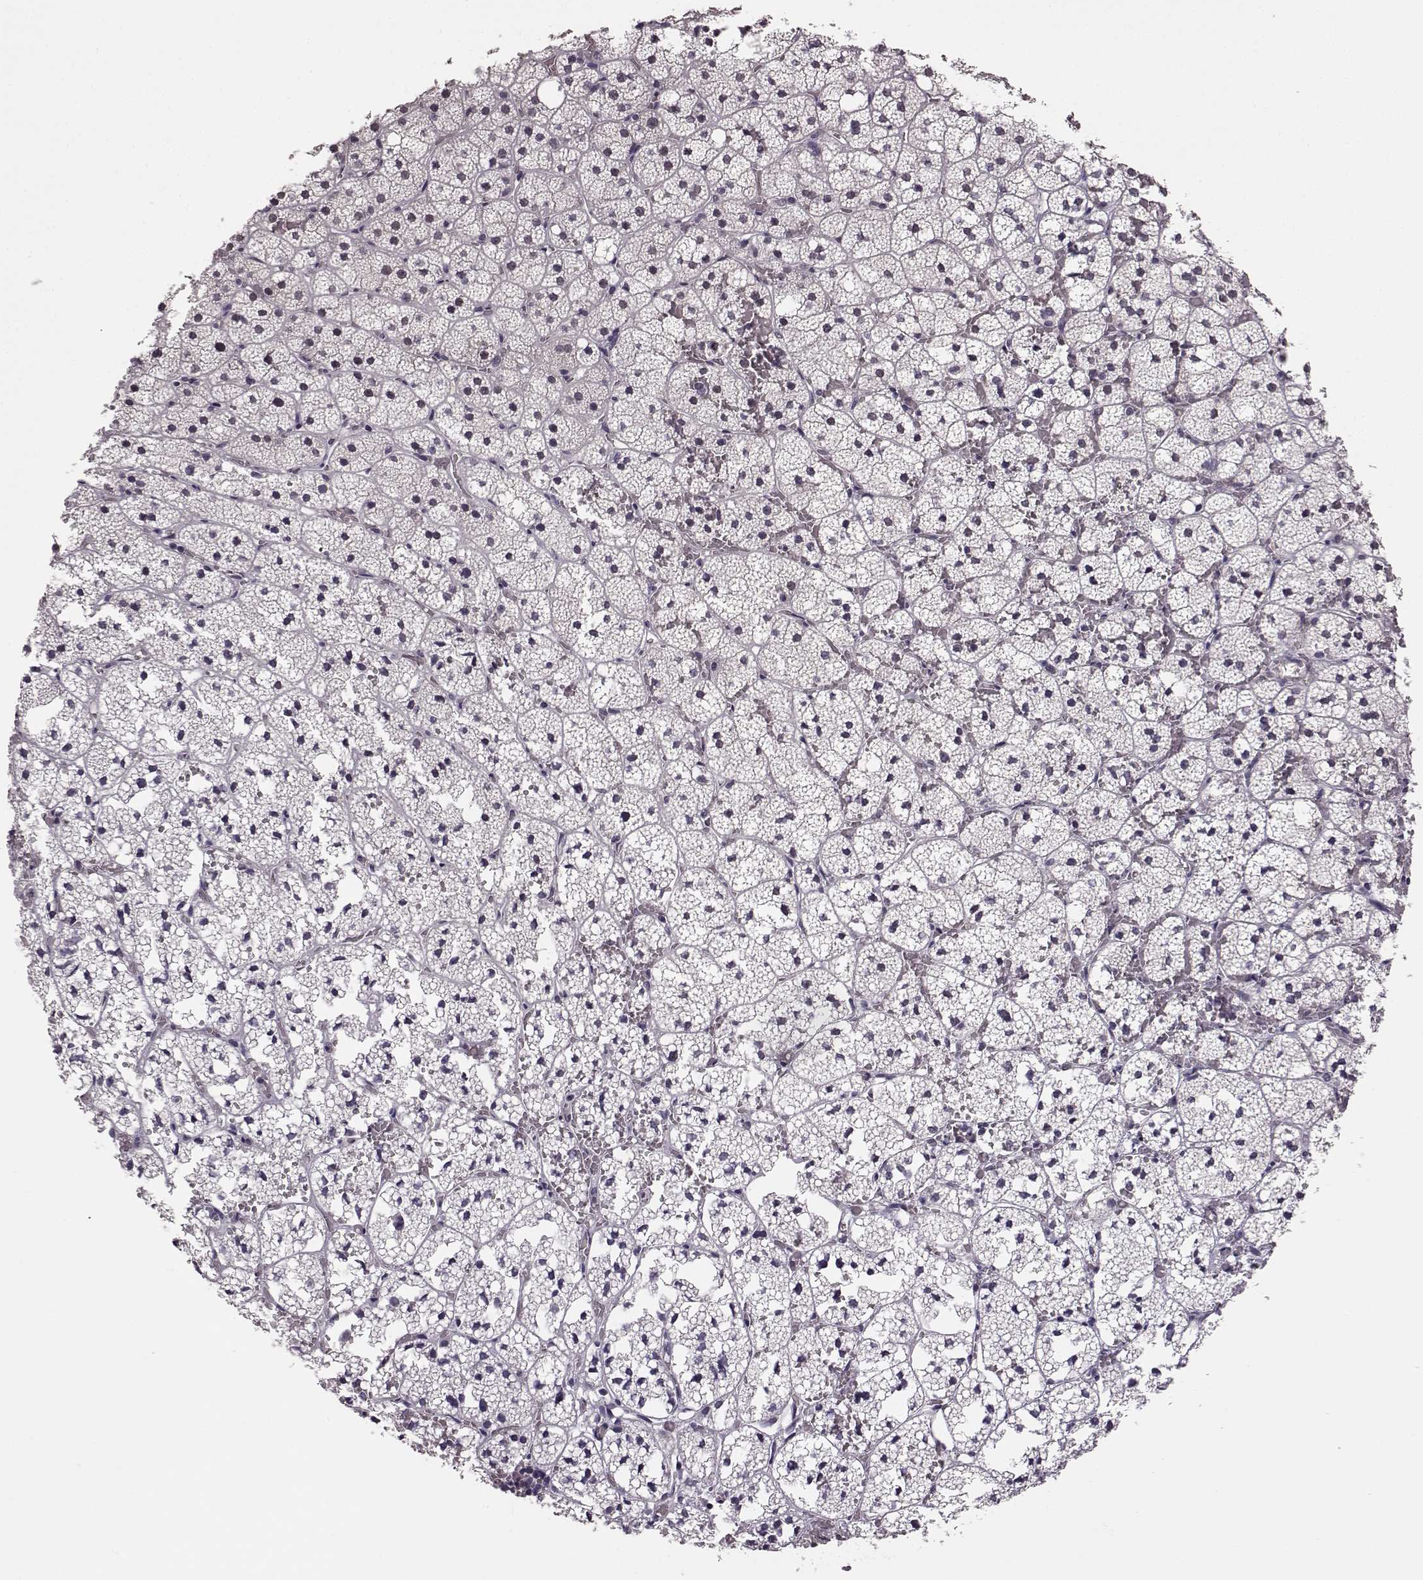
{"staining": {"intensity": "negative", "quantity": "none", "location": "none"}, "tissue": "adrenal gland", "cell_type": "Glandular cells", "image_type": "normal", "snomed": [{"axis": "morphology", "description": "Normal tissue, NOS"}, {"axis": "topography", "description": "Adrenal gland"}], "caption": "Unremarkable adrenal gland was stained to show a protein in brown. There is no significant positivity in glandular cells. (DAB (3,3'-diaminobenzidine) immunohistochemistry visualized using brightfield microscopy, high magnification).", "gene": "C10orf62", "patient": {"sex": "male", "age": 53}}